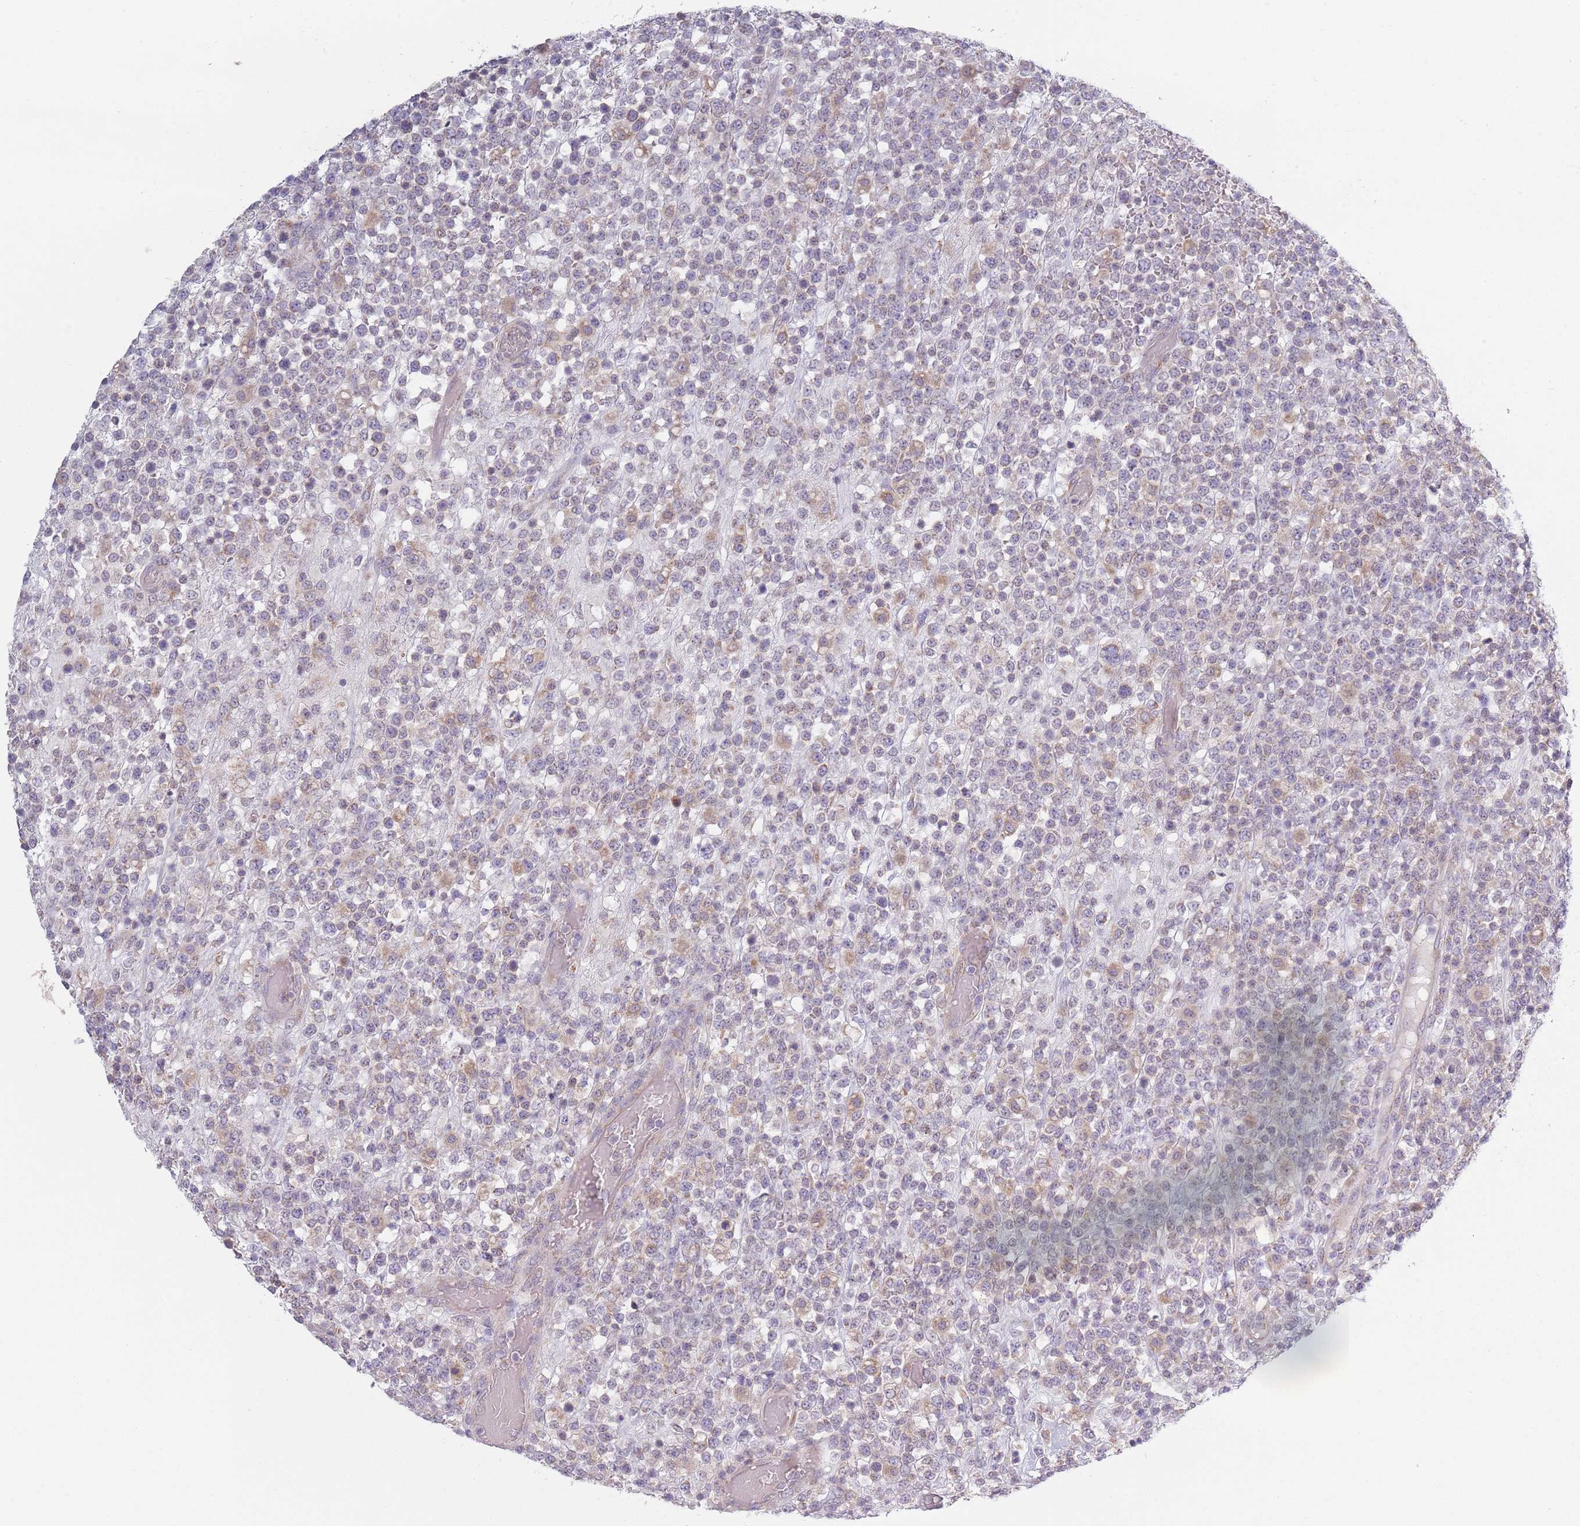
{"staining": {"intensity": "weak", "quantity": "<25%", "location": "cytoplasmic/membranous"}, "tissue": "lymphoma", "cell_type": "Tumor cells", "image_type": "cancer", "snomed": [{"axis": "morphology", "description": "Malignant lymphoma, non-Hodgkin's type, High grade"}, {"axis": "topography", "description": "Colon"}], "caption": "This is an immunohistochemistry micrograph of human lymphoma. There is no expression in tumor cells.", "gene": "COQ5", "patient": {"sex": "female", "age": 53}}